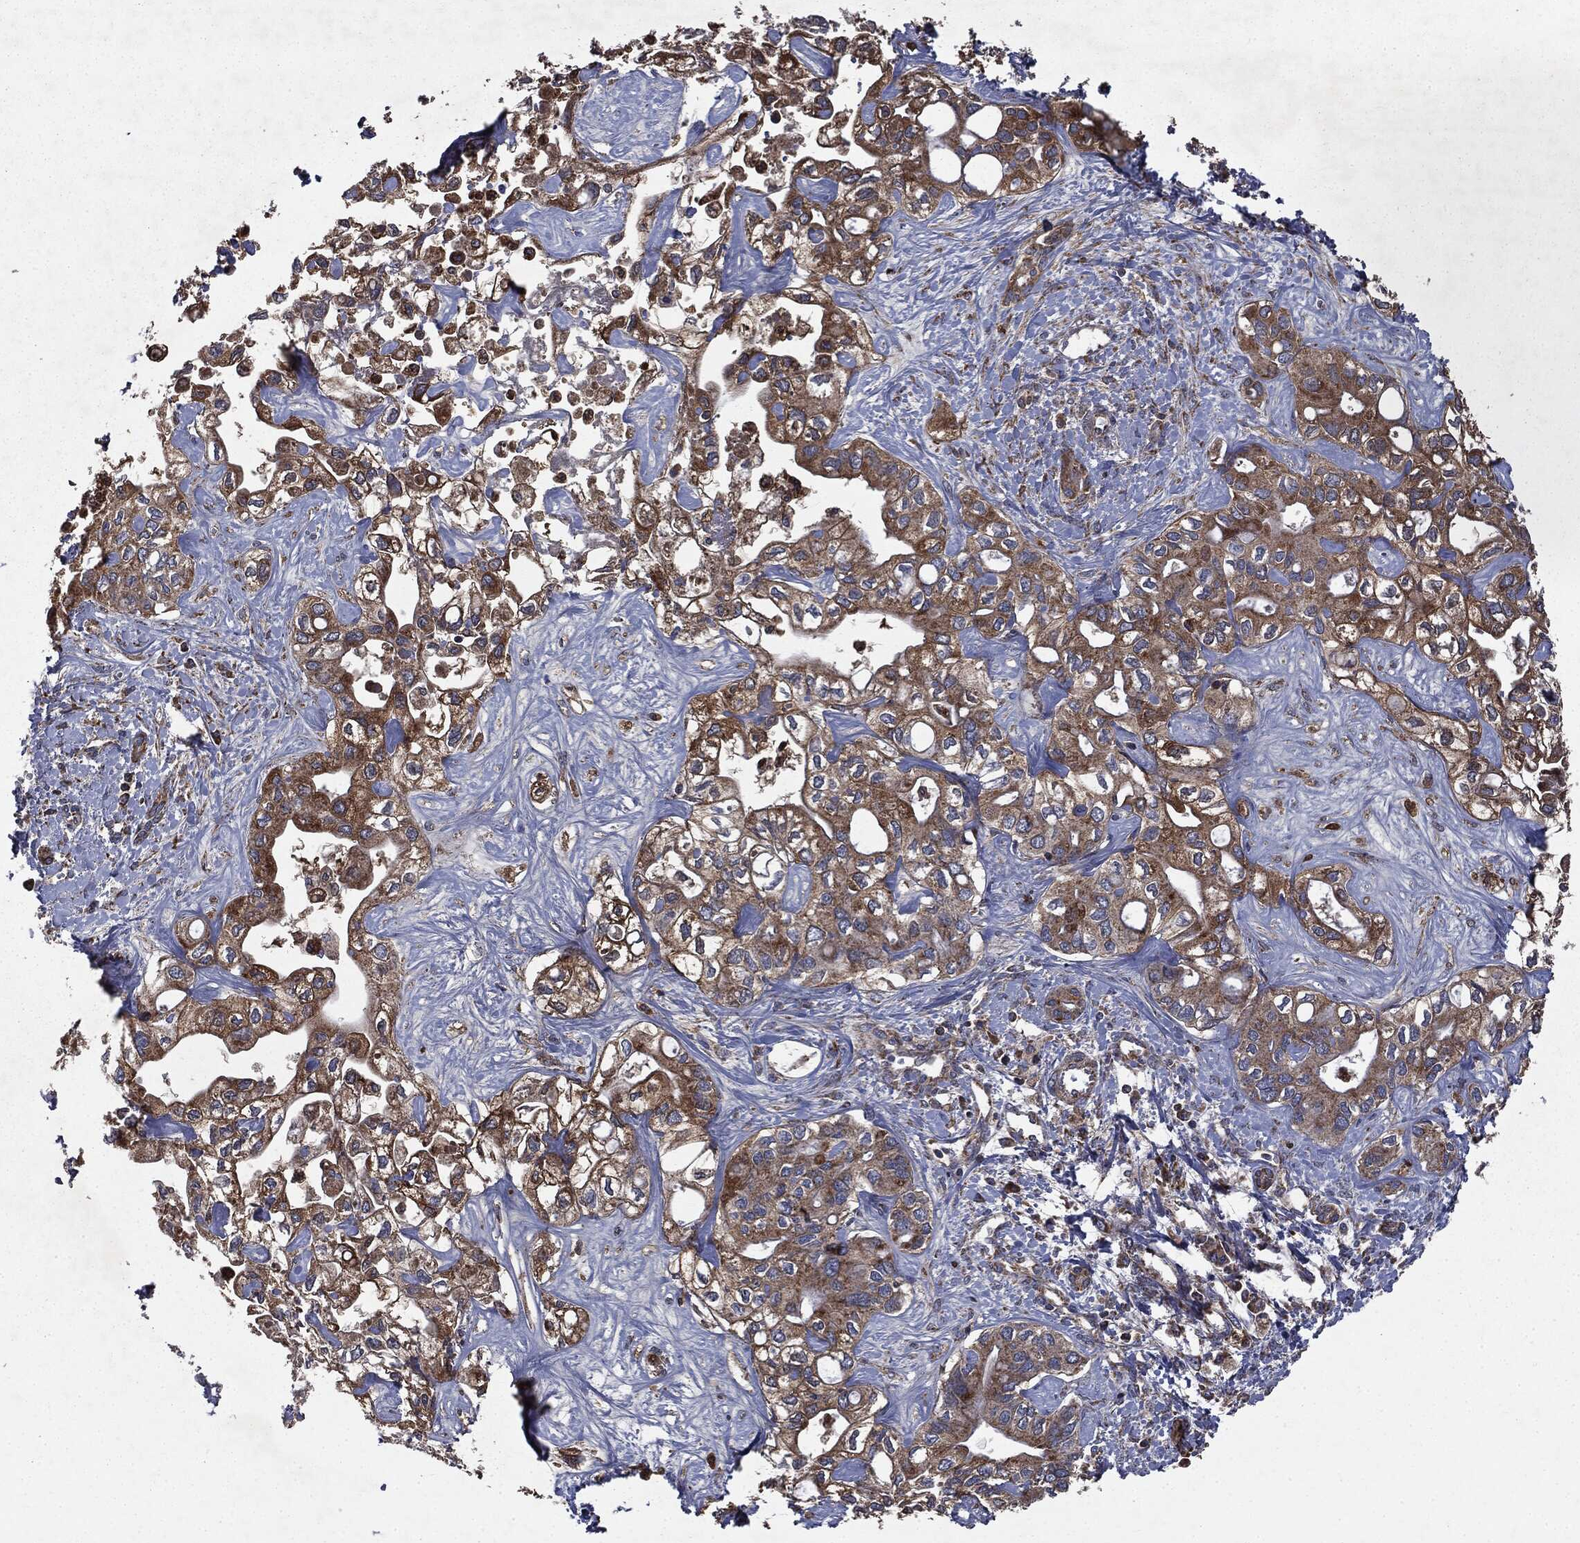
{"staining": {"intensity": "moderate", "quantity": ">75%", "location": "cytoplasmic/membranous"}, "tissue": "liver cancer", "cell_type": "Tumor cells", "image_type": "cancer", "snomed": [{"axis": "morphology", "description": "Cholangiocarcinoma"}, {"axis": "topography", "description": "Liver"}], "caption": "This is a photomicrograph of immunohistochemistry staining of liver cancer, which shows moderate expression in the cytoplasmic/membranous of tumor cells.", "gene": "MAPK6", "patient": {"sex": "female", "age": 64}}